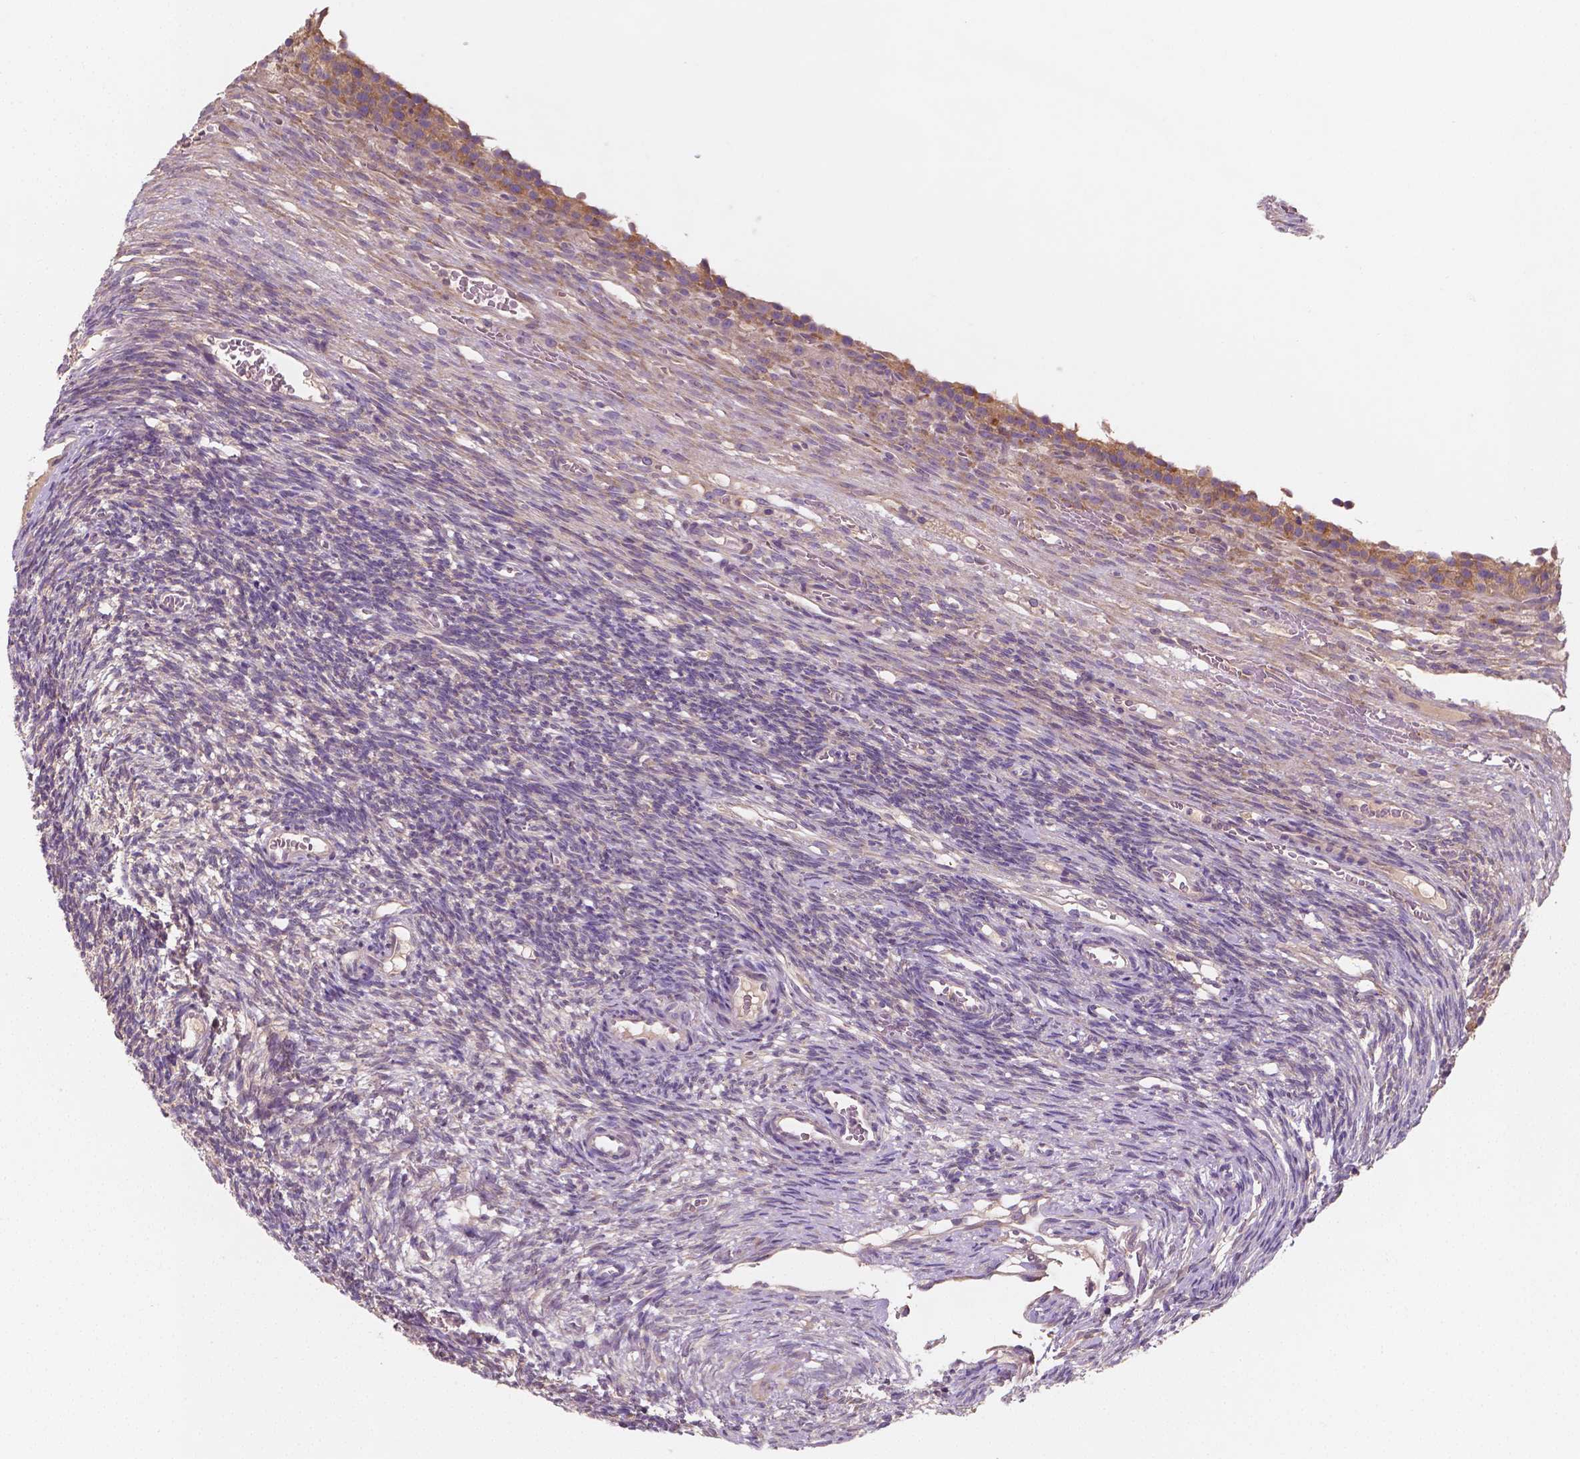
{"staining": {"intensity": "weak", "quantity": ">75%", "location": "cytoplasmic/membranous"}, "tissue": "ovary", "cell_type": "Follicle cells", "image_type": "normal", "snomed": [{"axis": "morphology", "description": "Normal tissue, NOS"}, {"axis": "topography", "description": "Ovary"}], "caption": "IHC micrograph of unremarkable ovary: ovary stained using immunohistochemistry (IHC) demonstrates low levels of weak protein expression localized specifically in the cytoplasmic/membranous of follicle cells, appearing as a cytoplasmic/membranous brown color.", "gene": "LSM14B", "patient": {"sex": "female", "age": 34}}